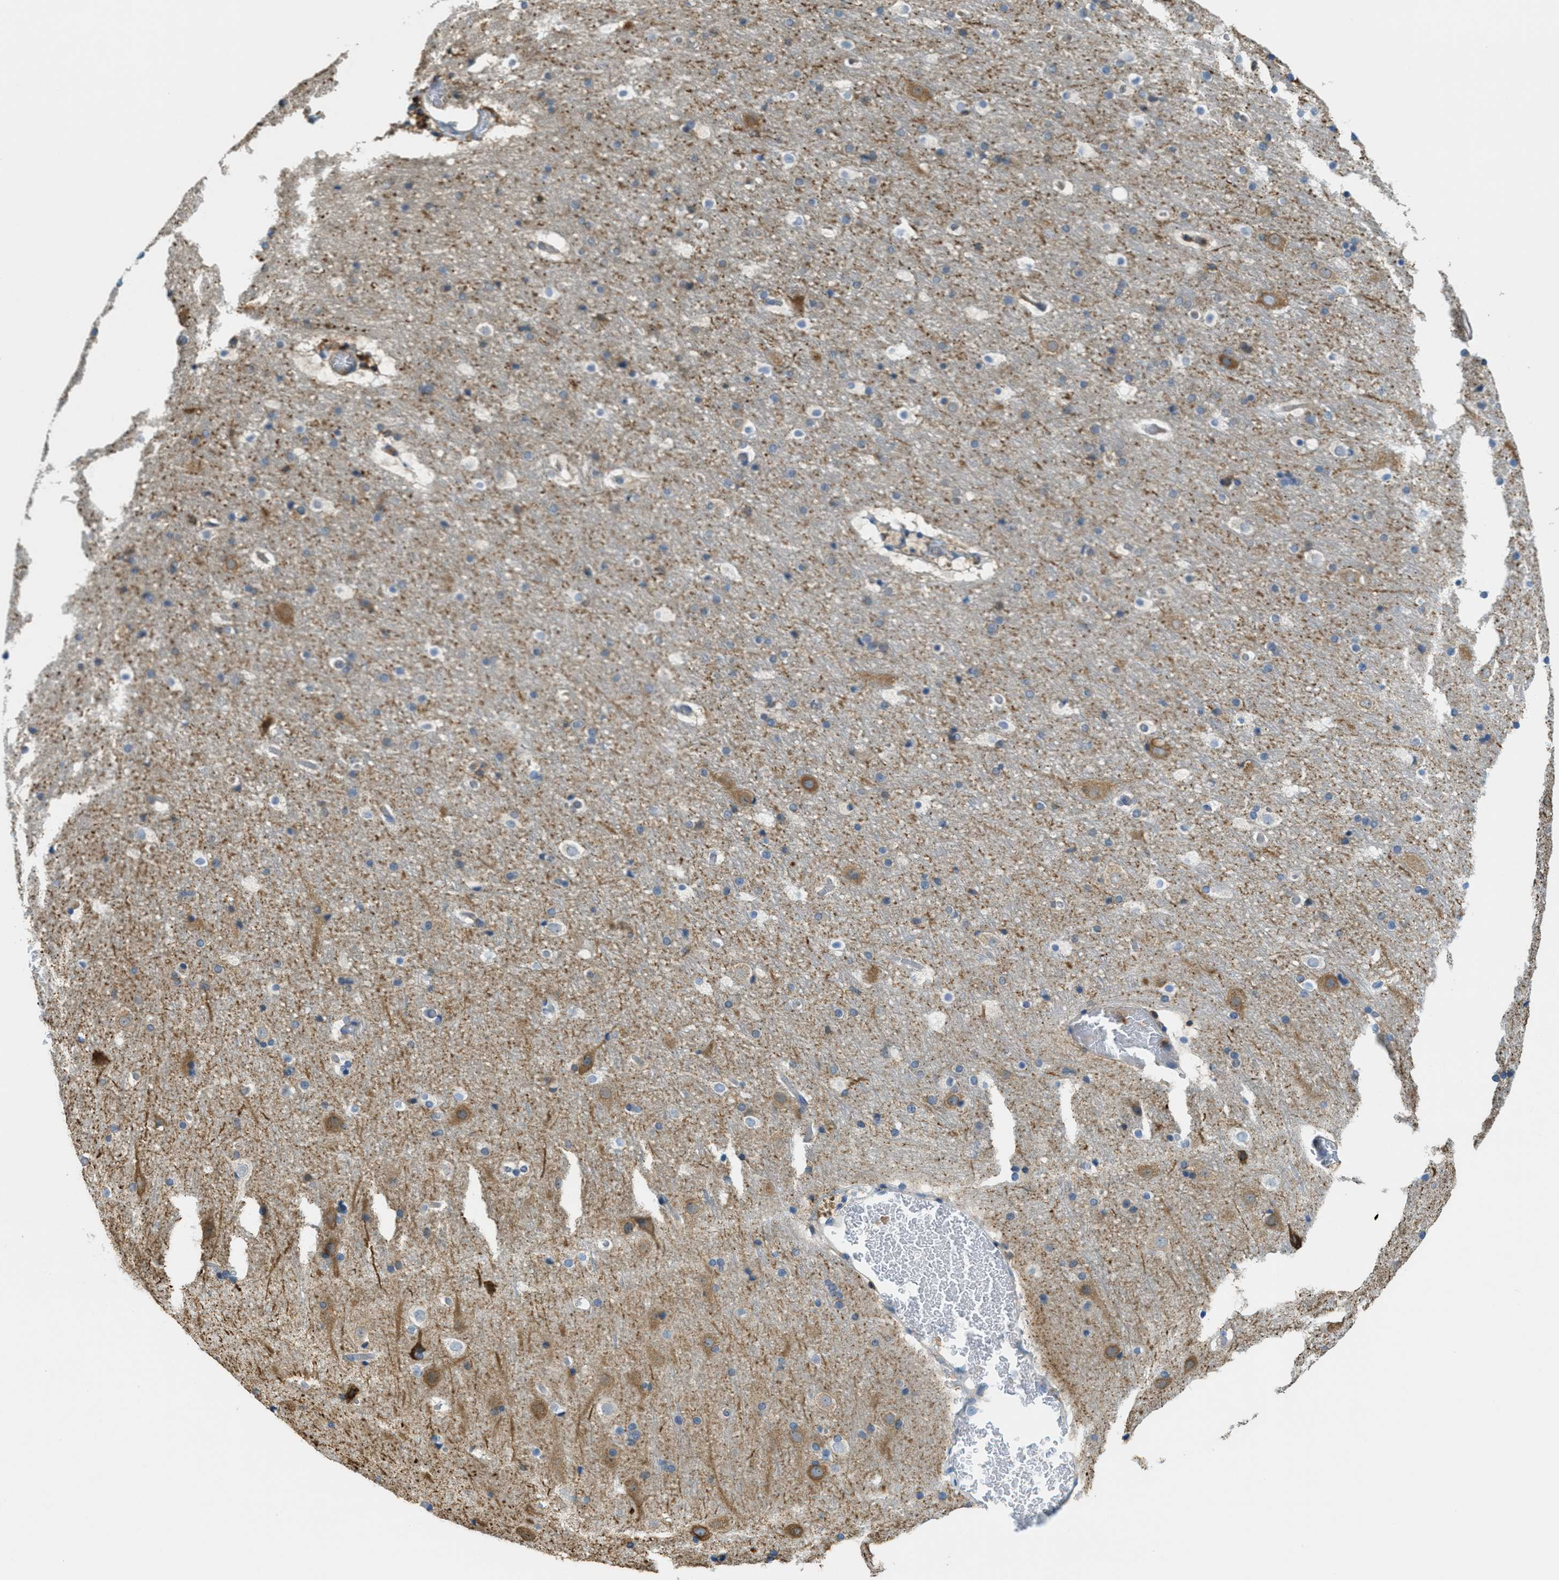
{"staining": {"intensity": "negative", "quantity": "none", "location": "none"}, "tissue": "cerebral cortex", "cell_type": "Endothelial cells", "image_type": "normal", "snomed": [{"axis": "morphology", "description": "Normal tissue, NOS"}, {"axis": "topography", "description": "Cerebral cortex"}], "caption": "Immunohistochemistry of benign cerebral cortex exhibits no positivity in endothelial cells. (DAB (3,3'-diaminobenzidine) immunohistochemistry, high magnification).", "gene": "GRIK2", "patient": {"sex": "male", "age": 57}}